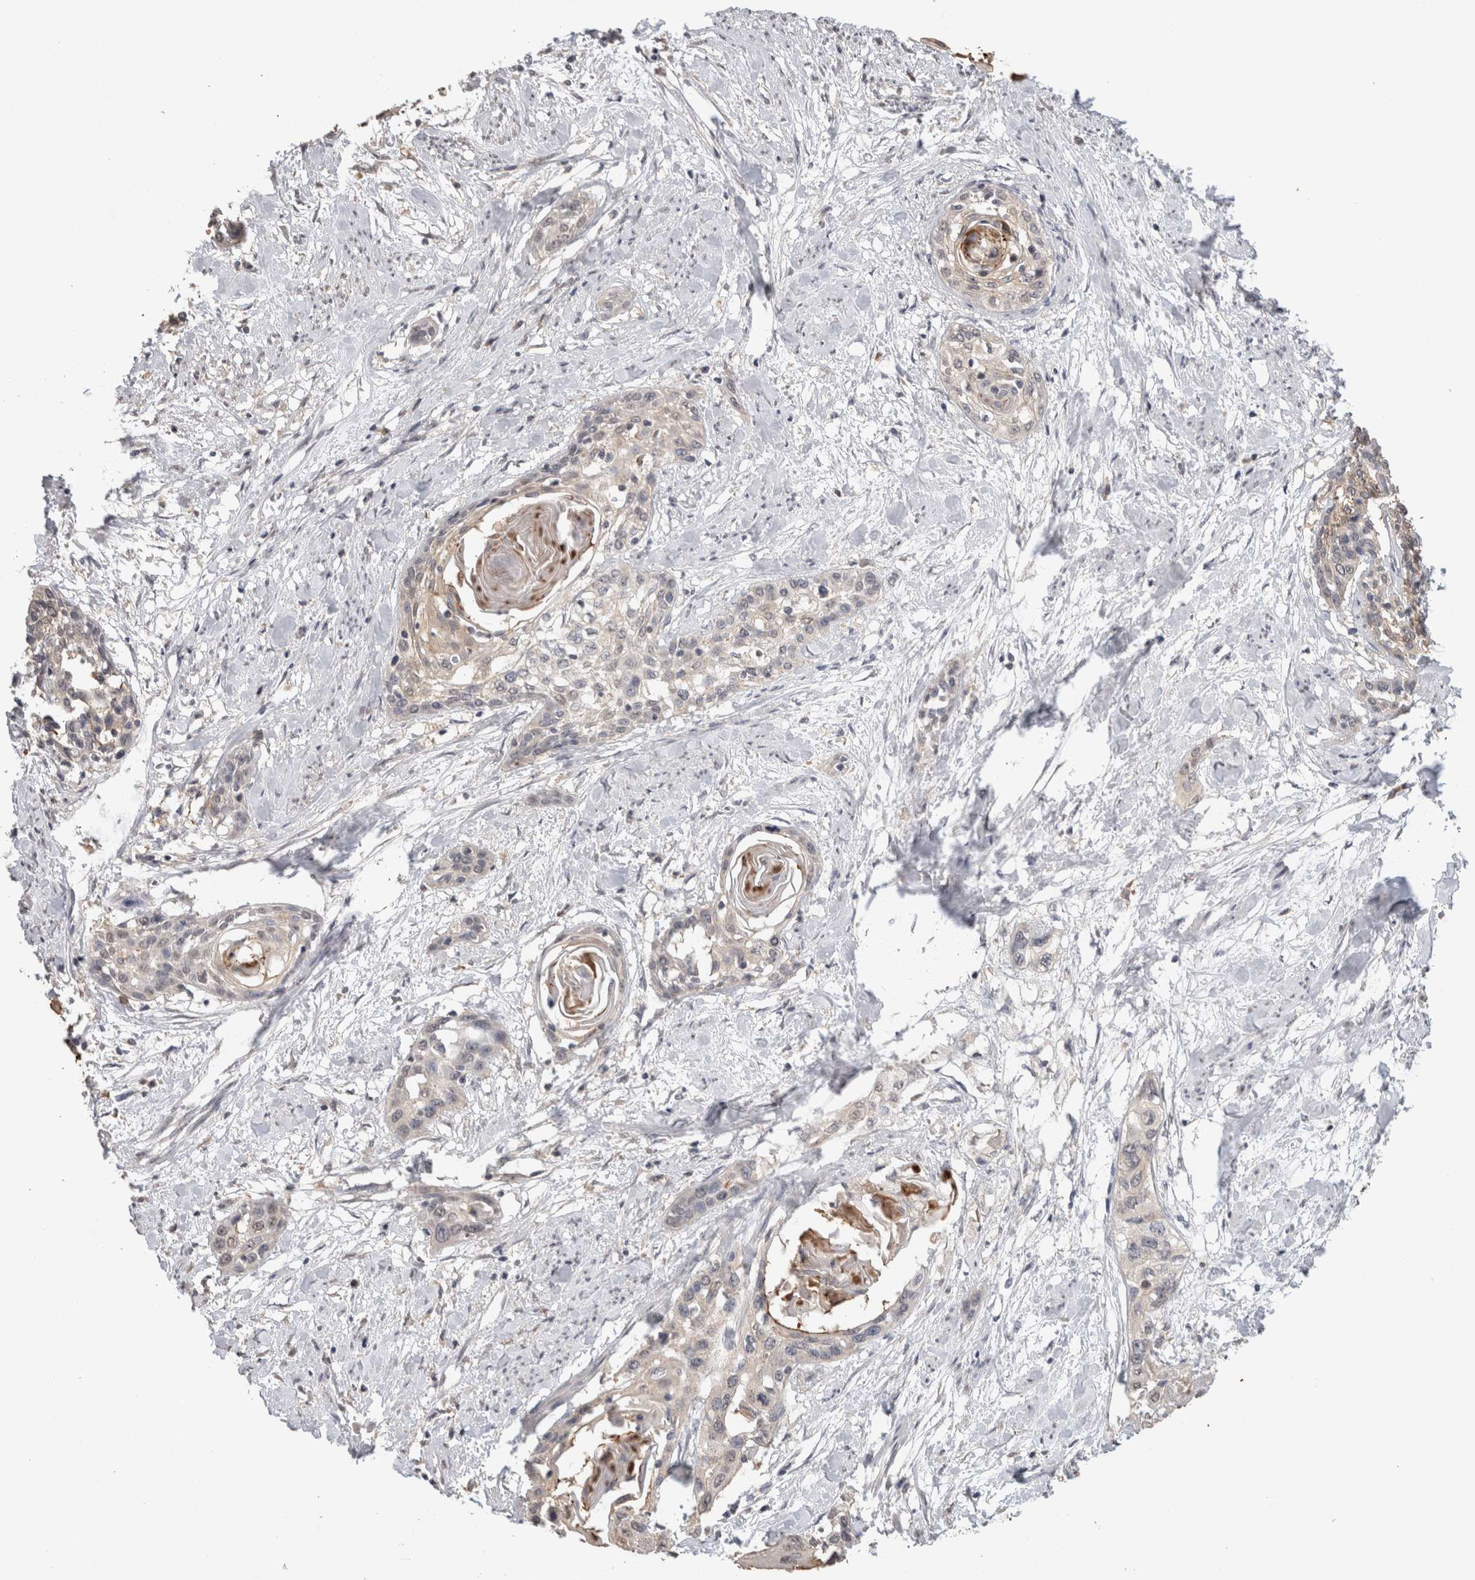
{"staining": {"intensity": "negative", "quantity": "none", "location": "none"}, "tissue": "cervical cancer", "cell_type": "Tumor cells", "image_type": "cancer", "snomed": [{"axis": "morphology", "description": "Squamous cell carcinoma, NOS"}, {"axis": "topography", "description": "Cervix"}], "caption": "Protein analysis of cervical cancer (squamous cell carcinoma) exhibits no significant expression in tumor cells.", "gene": "FABP7", "patient": {"sex": "female", "age": 57}}